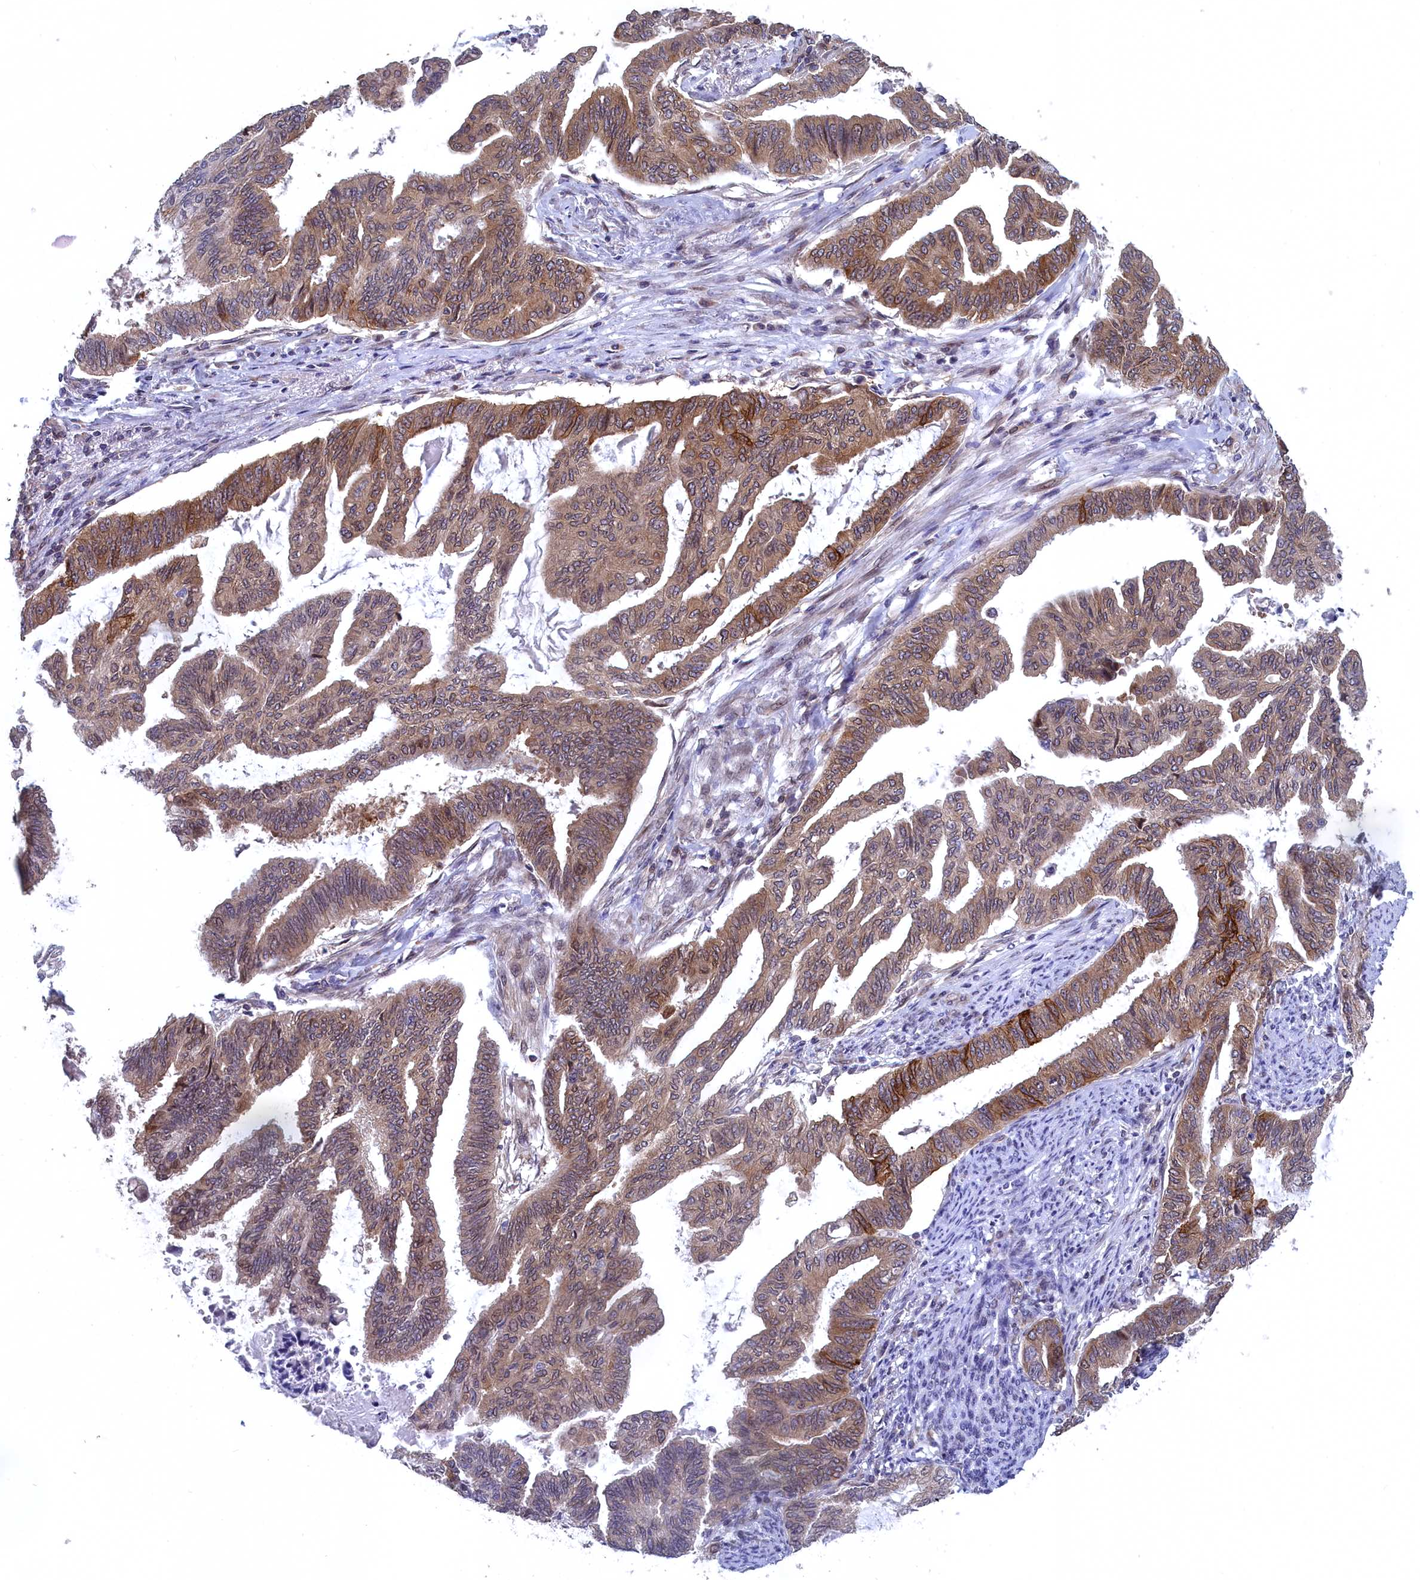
{"staining": {"intensity": "moderate", "quantity": ">75%", "location": "cytoplasmic/membranous"}, "tissue": "endometrial cancer", "cell_type": "Tumor cells", "image_type": "cancer", "snomed": [{"axis": "morphology", "description": "Adenocarcinoma, NOS"}, {"axis": "topography", "description": "Endometrium"}], "caption": "Immunohistochemistry of human endometrial adenocarcinoma shows medium levels of moderate cytoplasmic/membranous expression in approximately >75% of tumor cells.", "gene": "NAA10", "patient": {"sex": "female", "age": 86}}